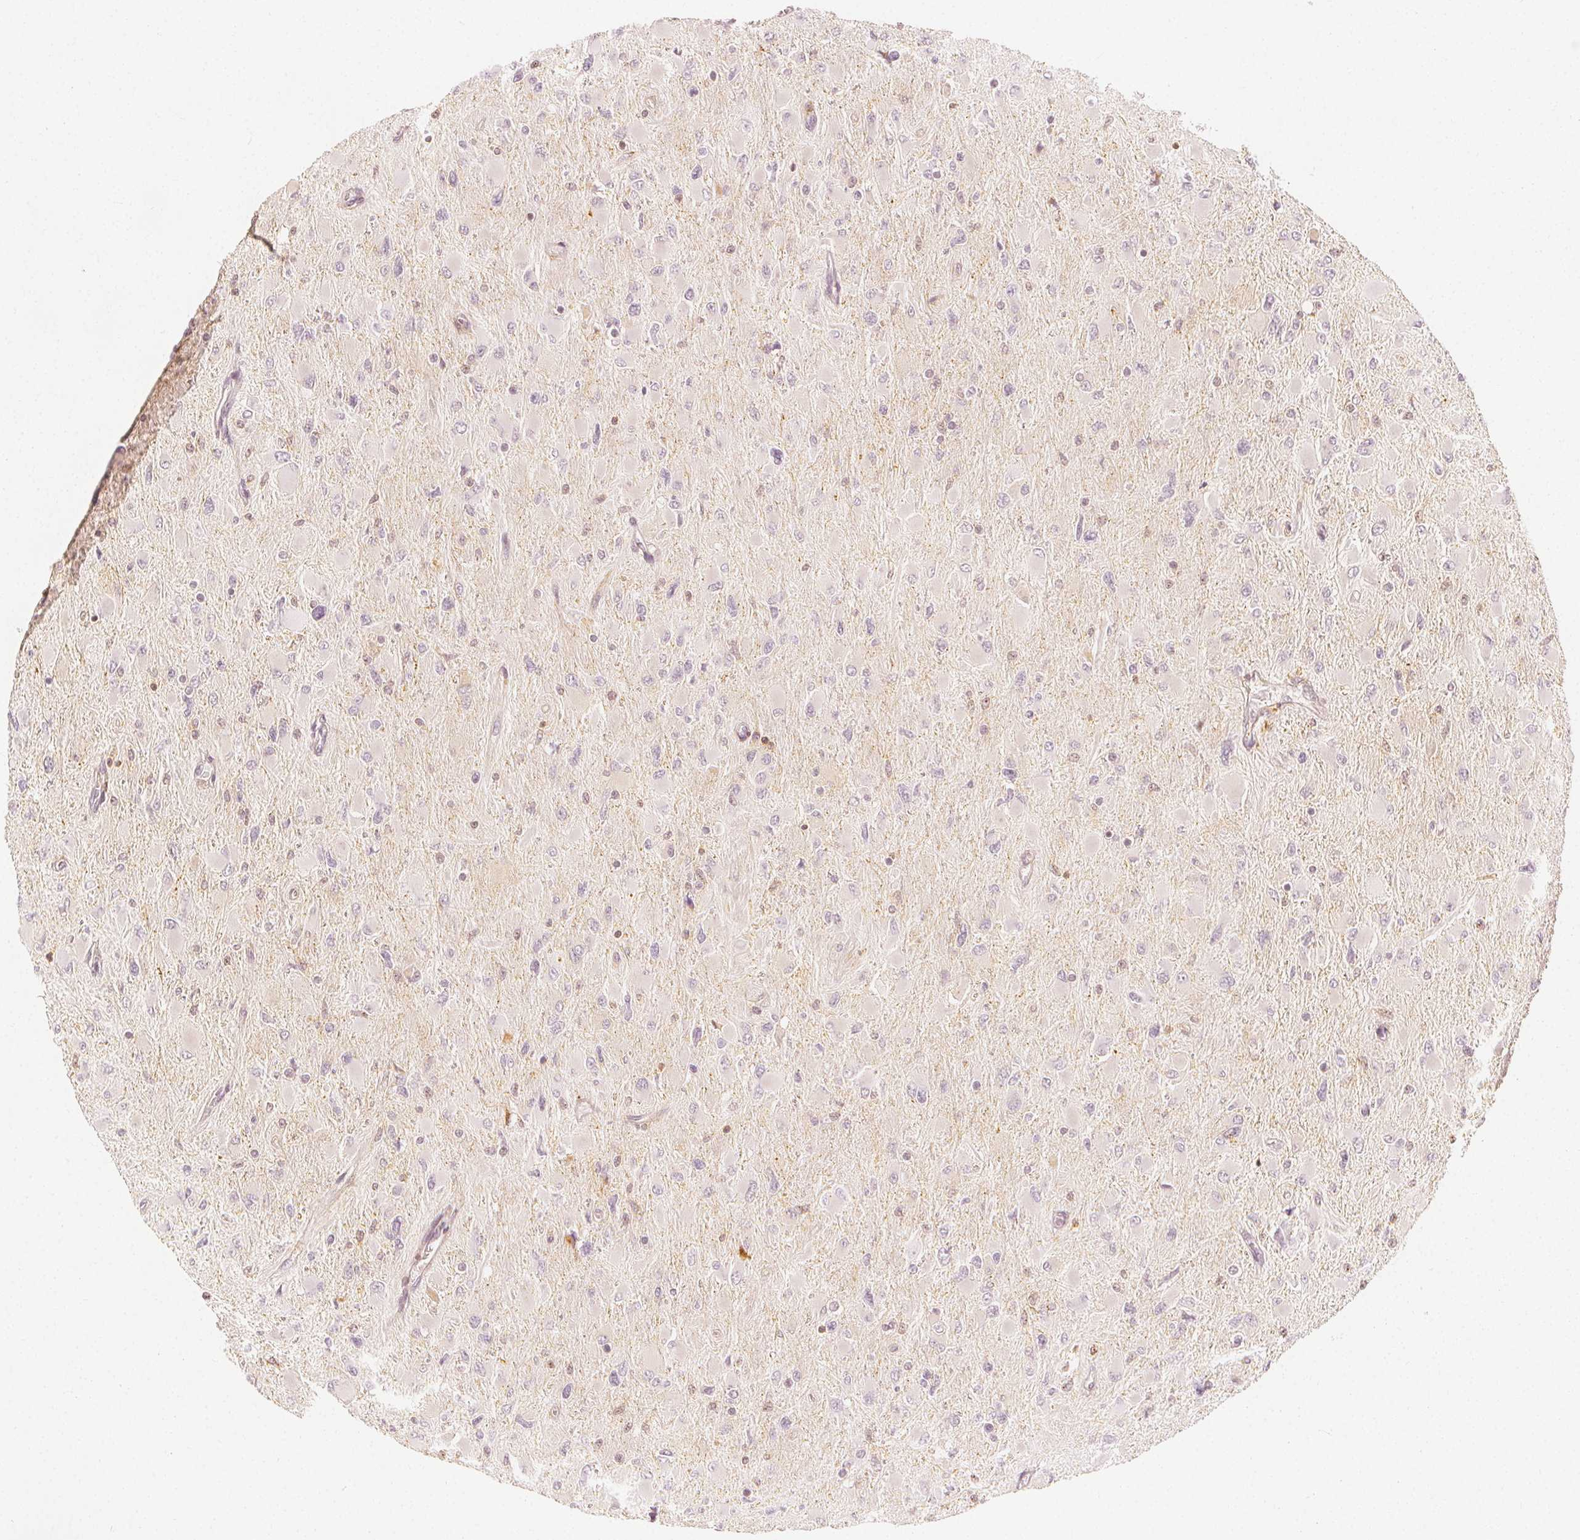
{"staining": {"intensity": "negative", "quantity": "none", "location": "none"}, "tissue": "glioma", "cell_type": "Tumor cells", "image_type": "cancer", "snomed": [{"axis": "morphology", "description": "Glioma, malignant, High grade"}, {"axis": "topography", "description": "Cerebral cortex"}], "caption": "Tumor cells are negative for protein expression in human malignant glioma (high-grade).", "gene": "ARHGAP26", "patient": {"sex": "female", "age": 36}}